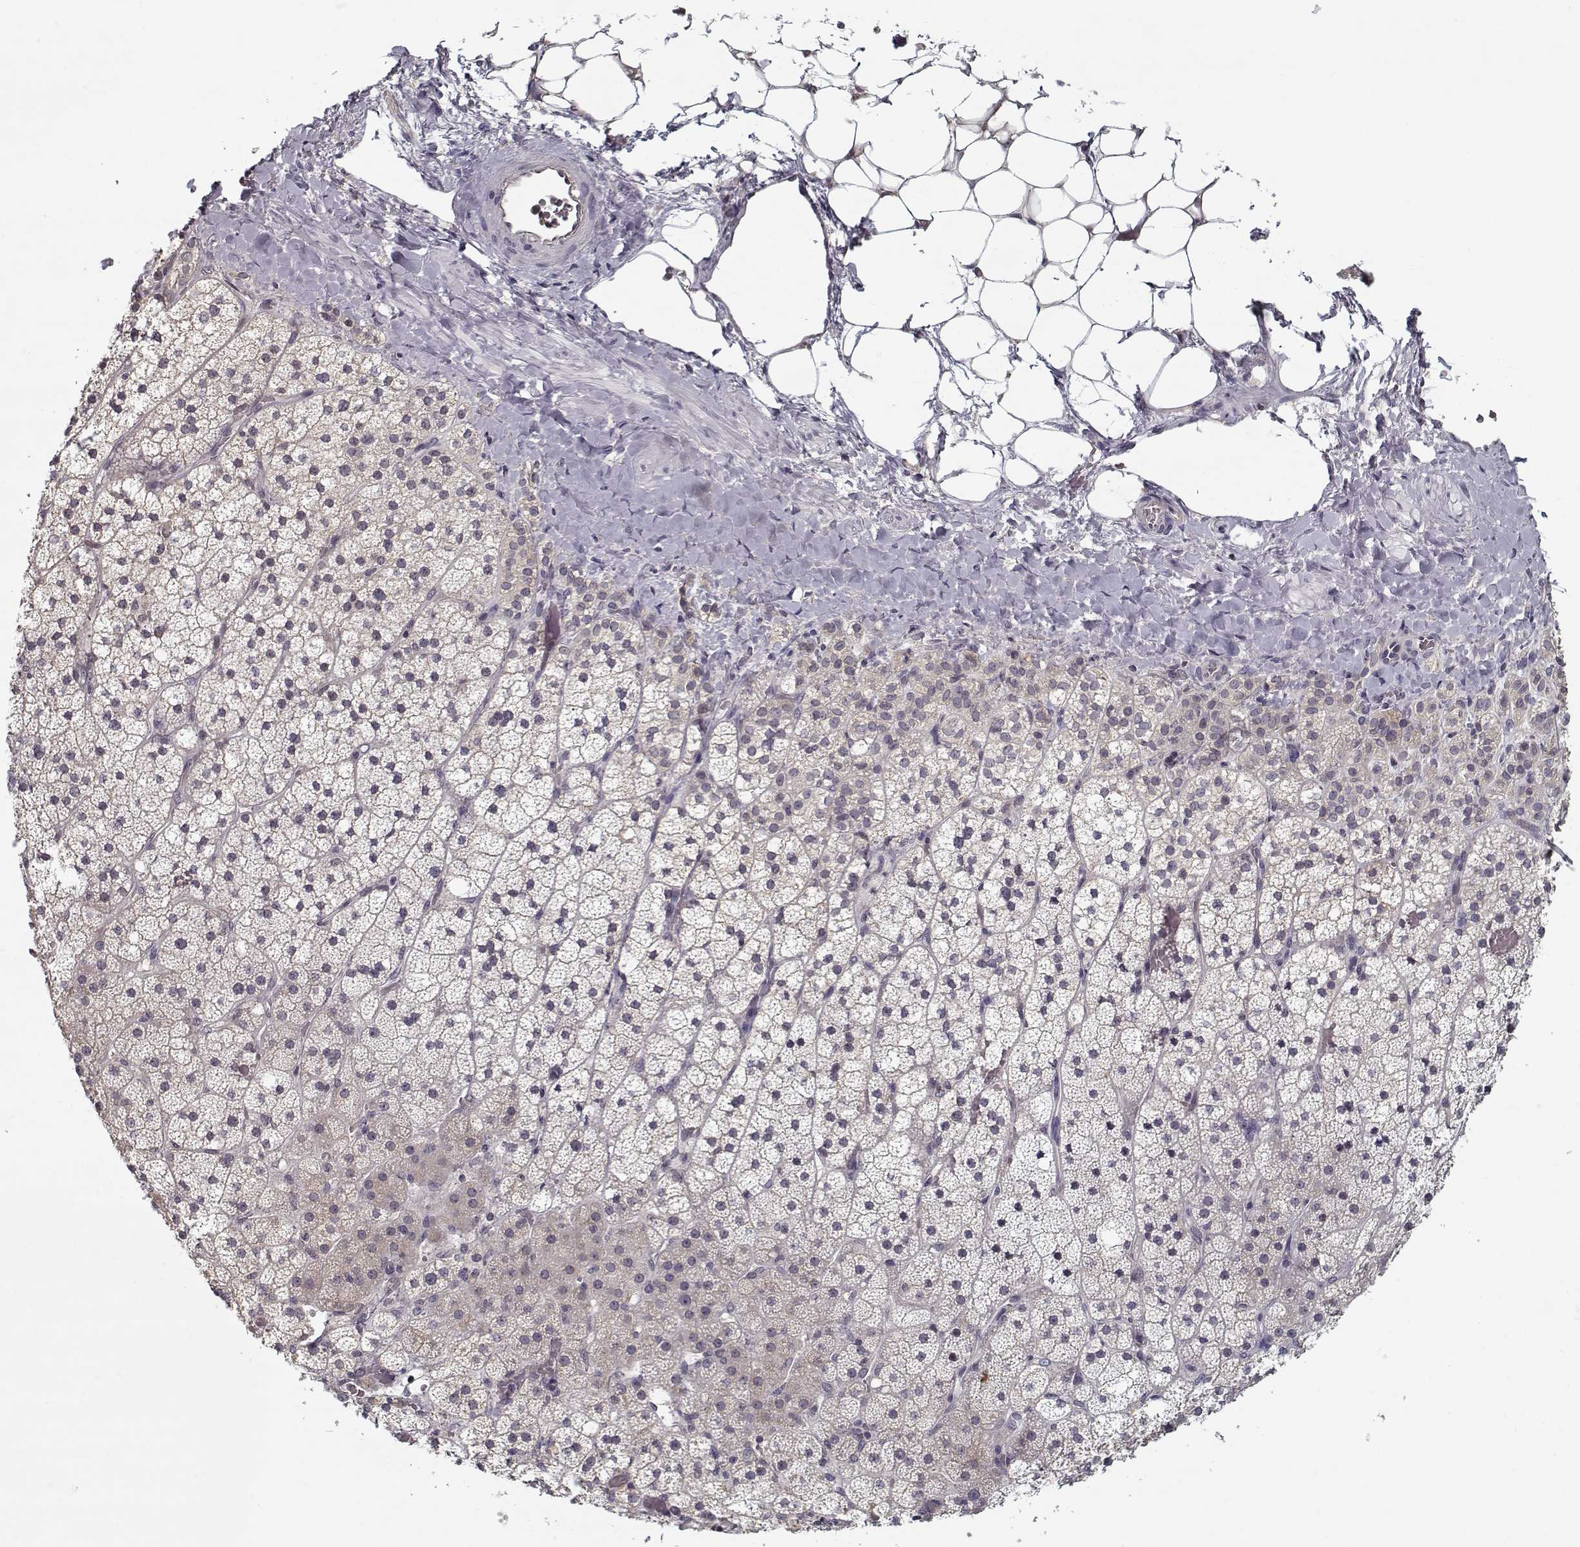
{"staining": {"intensity": "negative", "quantity": "none", "location": "none"}, "tissue": "adrenal gland", "cell_type": "Glandular cells", "image_type": "normal", "snomed": [{"axis": "morphology", "description": "Normal tissue, NOS"}, {"axis": "topography", "description": "Adrenal gland"}], "caption": "The micrograph shows no significant positivity in glandular cells of adrenal gland. (DAB immunohistochemistry (IHC) with hematoxylin counter stain).", "gene": "TESPA1", "patient": {"sex": "male", "age": 53}}